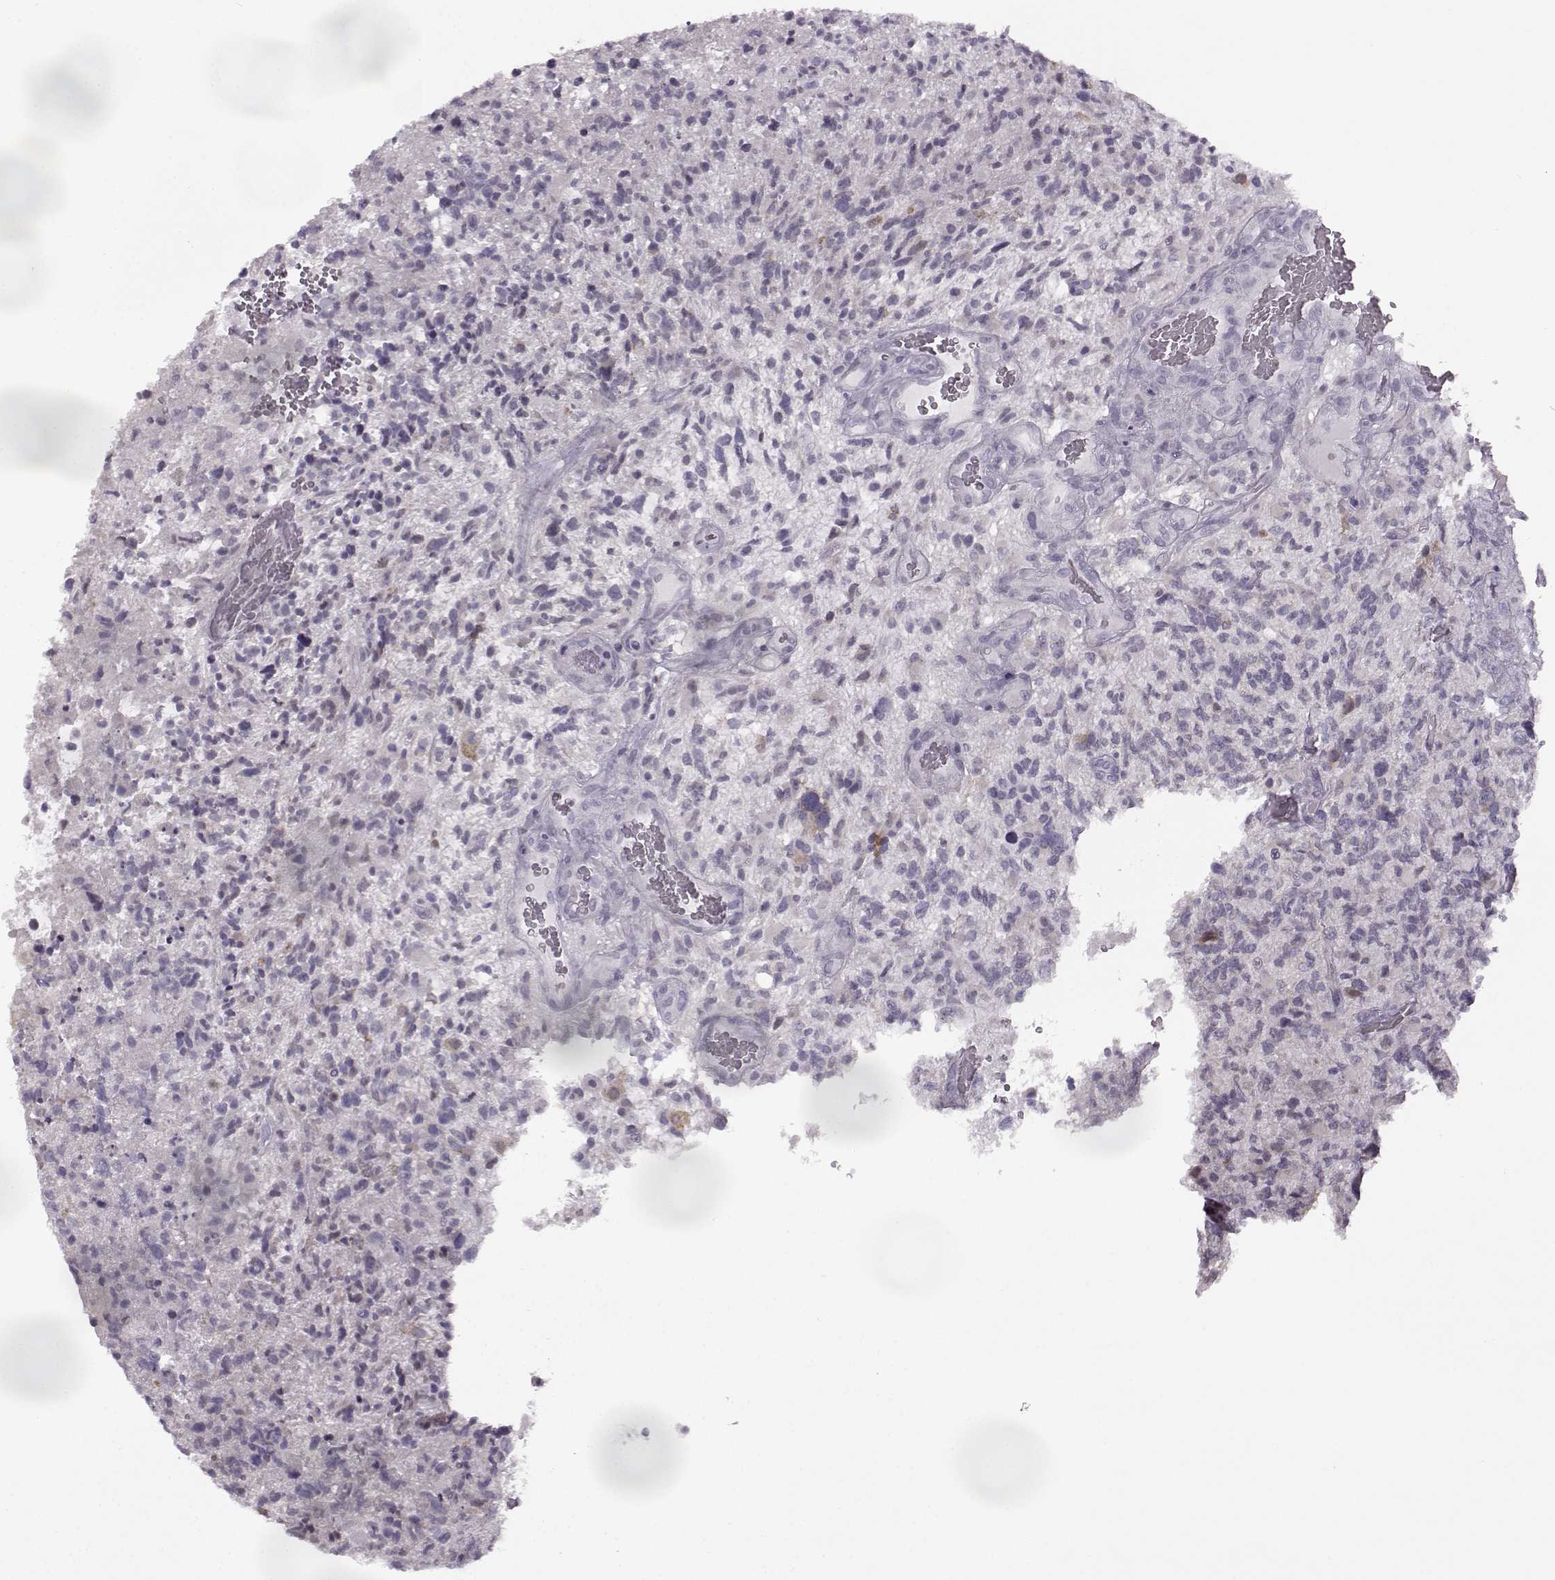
{"staining": {"intensity": "negative", "quantity": "none", "location": "none"}, "tissue": "glioma", "cell_type": "Tumor cells", "image_type": "cancer", "snomed": [{"axis": "morphology", "description": "Glioma, malignant, High grade"}, {"axis": "topography", "description": "Brain"}], "caption": "Tumor cells show no significant expression in malignant high-grade glioma.", "gene": "SEMG2", "patient": {"sex": "female", "age": 71}}